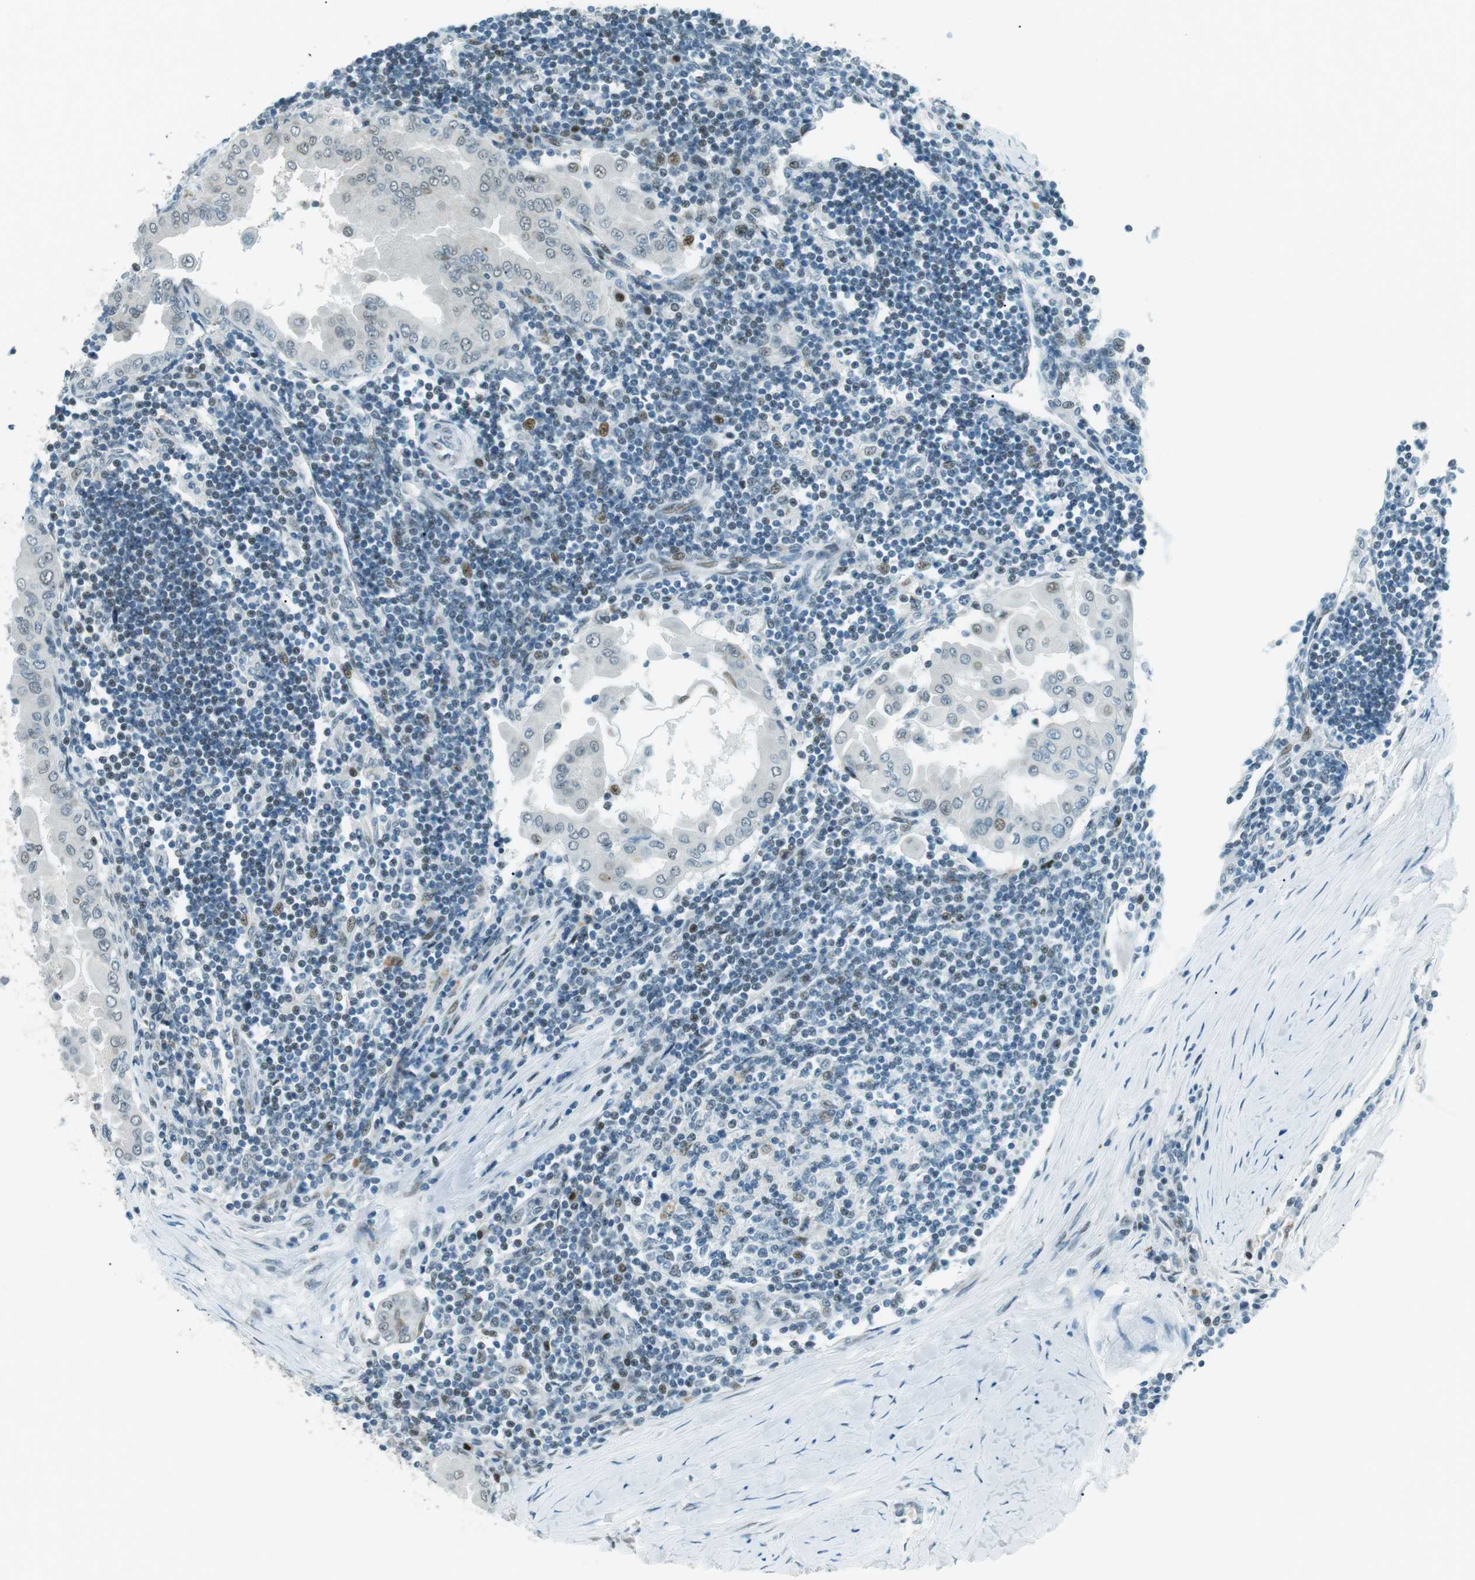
{"staining": {"intensity": "weak", "quantity": "<25%", "location": "nuclear"}, "tissue": "thyroid cancer", "cell_type": "Tumor cells", "image_type": "cancer", "snomed": [{"axis": "morphology", "description": "Papillary adenocarcinoma, NOS"}, {"axis": "topography", "description": "Thyroid gland"}], "caption": "High power microscopy histopathology image of an immunohistochemistry histopathology image of thyroid papillary adenocarcinoma, revealing no significant positivity in tumor cells.", "gene": "PJA1", "patient": {"sex": "male", "age": 33}}